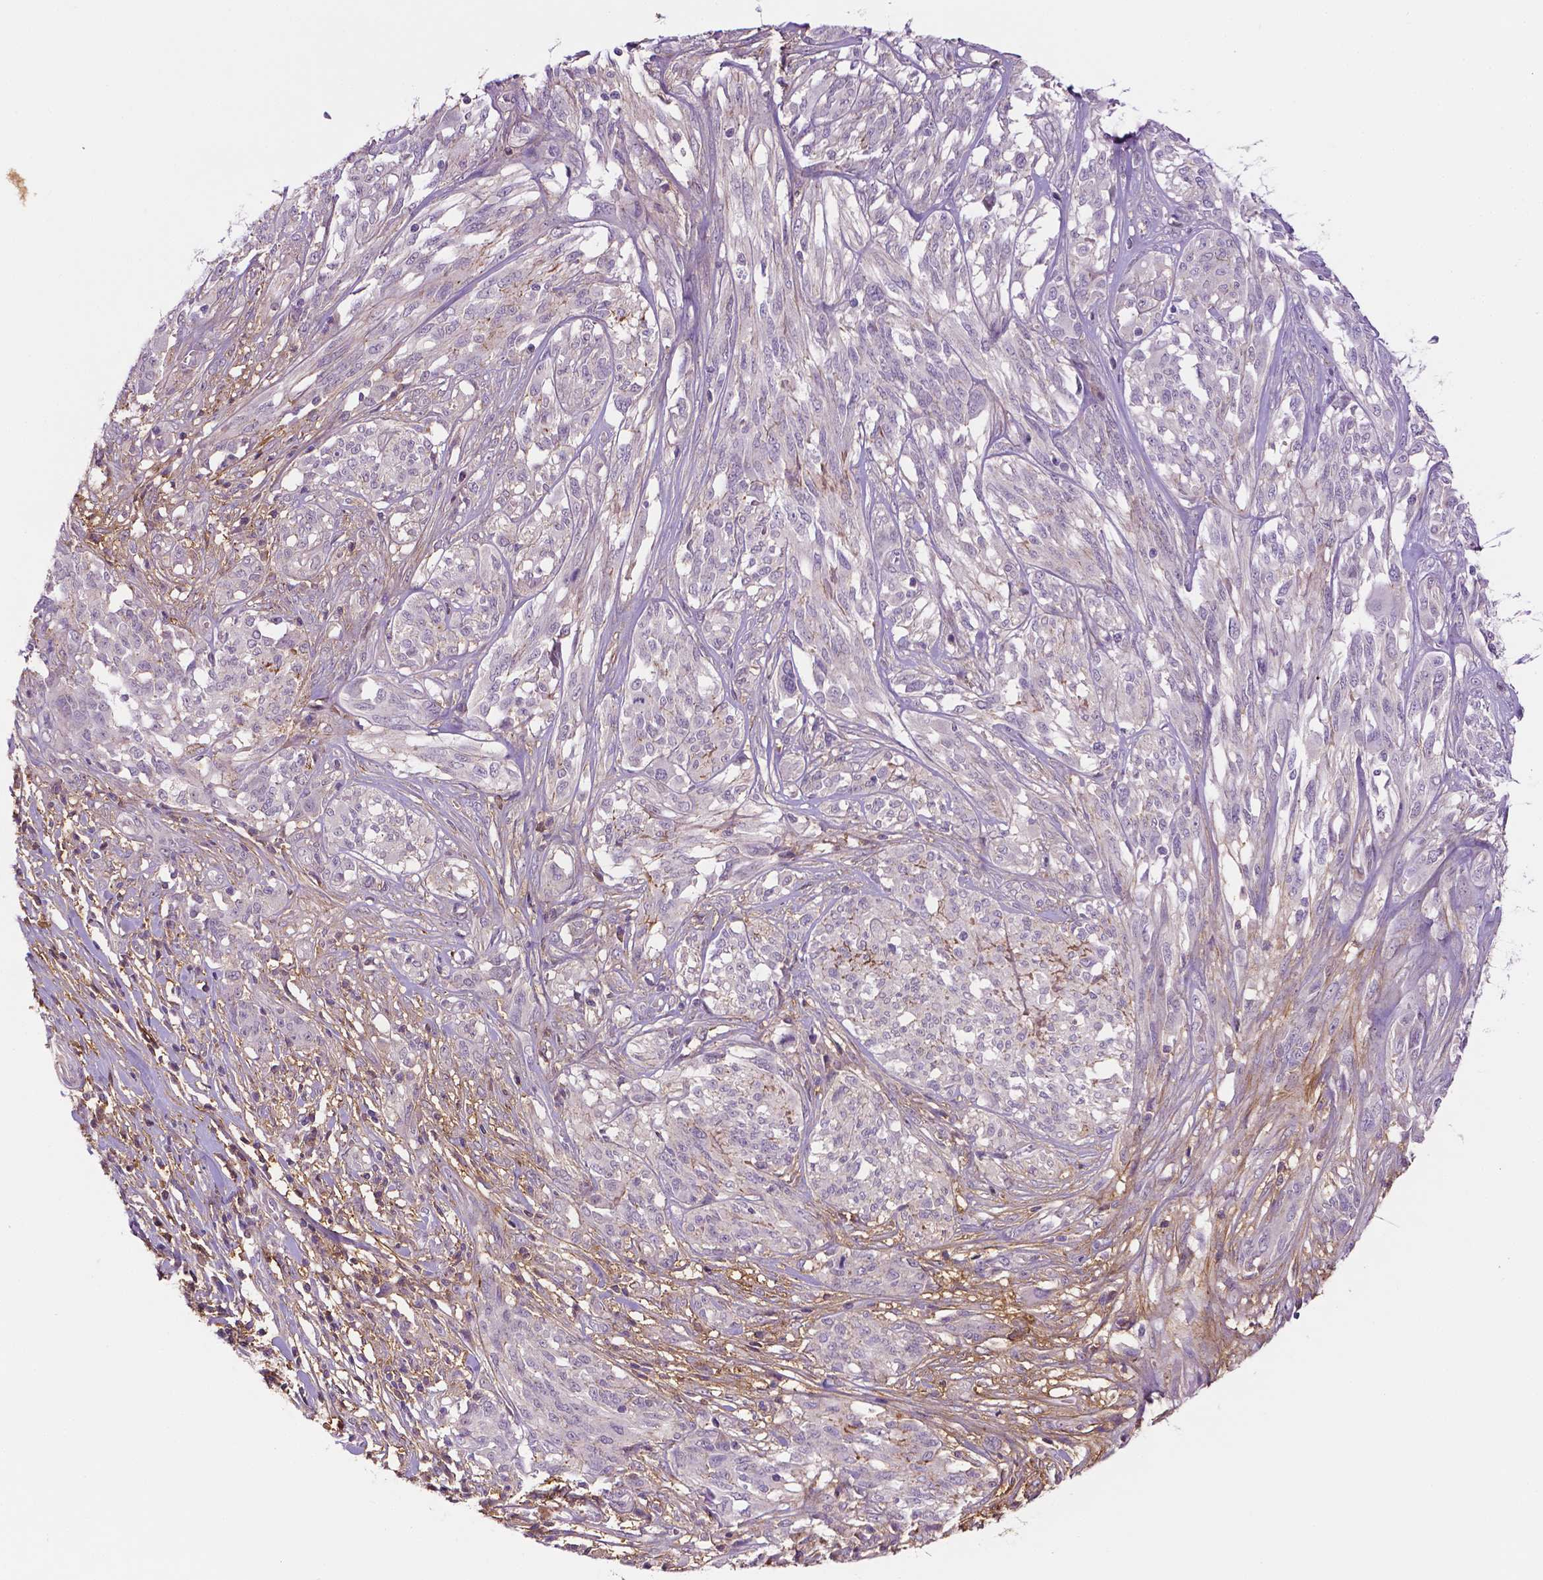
{"staining": {"intensity": "negative", "quantity": "none", "location": "none"}, "tissue": "melanoma", "cell_type": "Tumor cells", "image_type": "cancer", "snomed": [{"axis": "morphology", "description": "Malignant melanoma, NOS"}, {"axis": "topography", "description": "Skin"}], "caption": "This is an immunohistochemistry micrograph of human malignant melanoma. There is no positivity in tumor cells.", "gene": "FBLN1", "patient": {"sex": "female", "age": 91}}